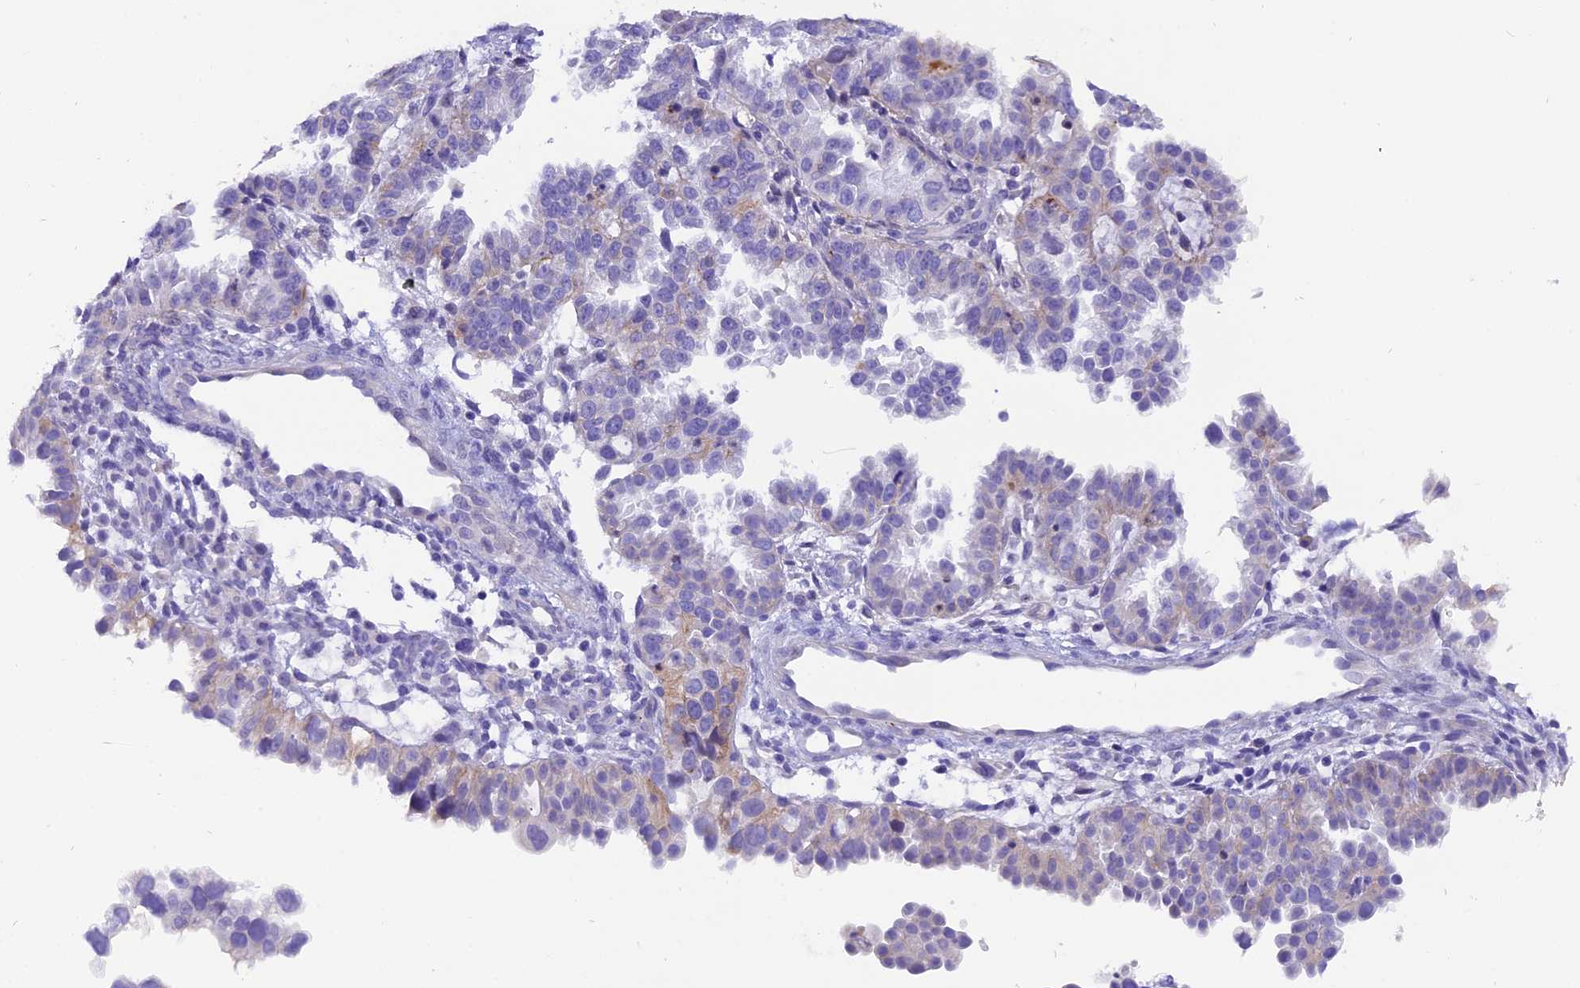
{"staining": {"intensity": "weak", "quantity": "<25%", "location": "cytoplasmic/membranous"}, "tissue": "endometrial cancer", "cell_type": "Tumor cells", "image_type": "cancer", "snomed": [{"axis": "morphology", "description": "Adenocarcinoma, NOS"}, {"axis": "topography", "description": "Endometrium"}], "caption": "Tumor cells show no significant staining in endometrial adenocarcinoma. The staining is performed using DAB (3,3'-diaminobenzidine) brown chromogen with nuclei counter-stained in using hematoxylin.", "gene": "COL6A5", "patient": {"sex": "female", "age": 85}}